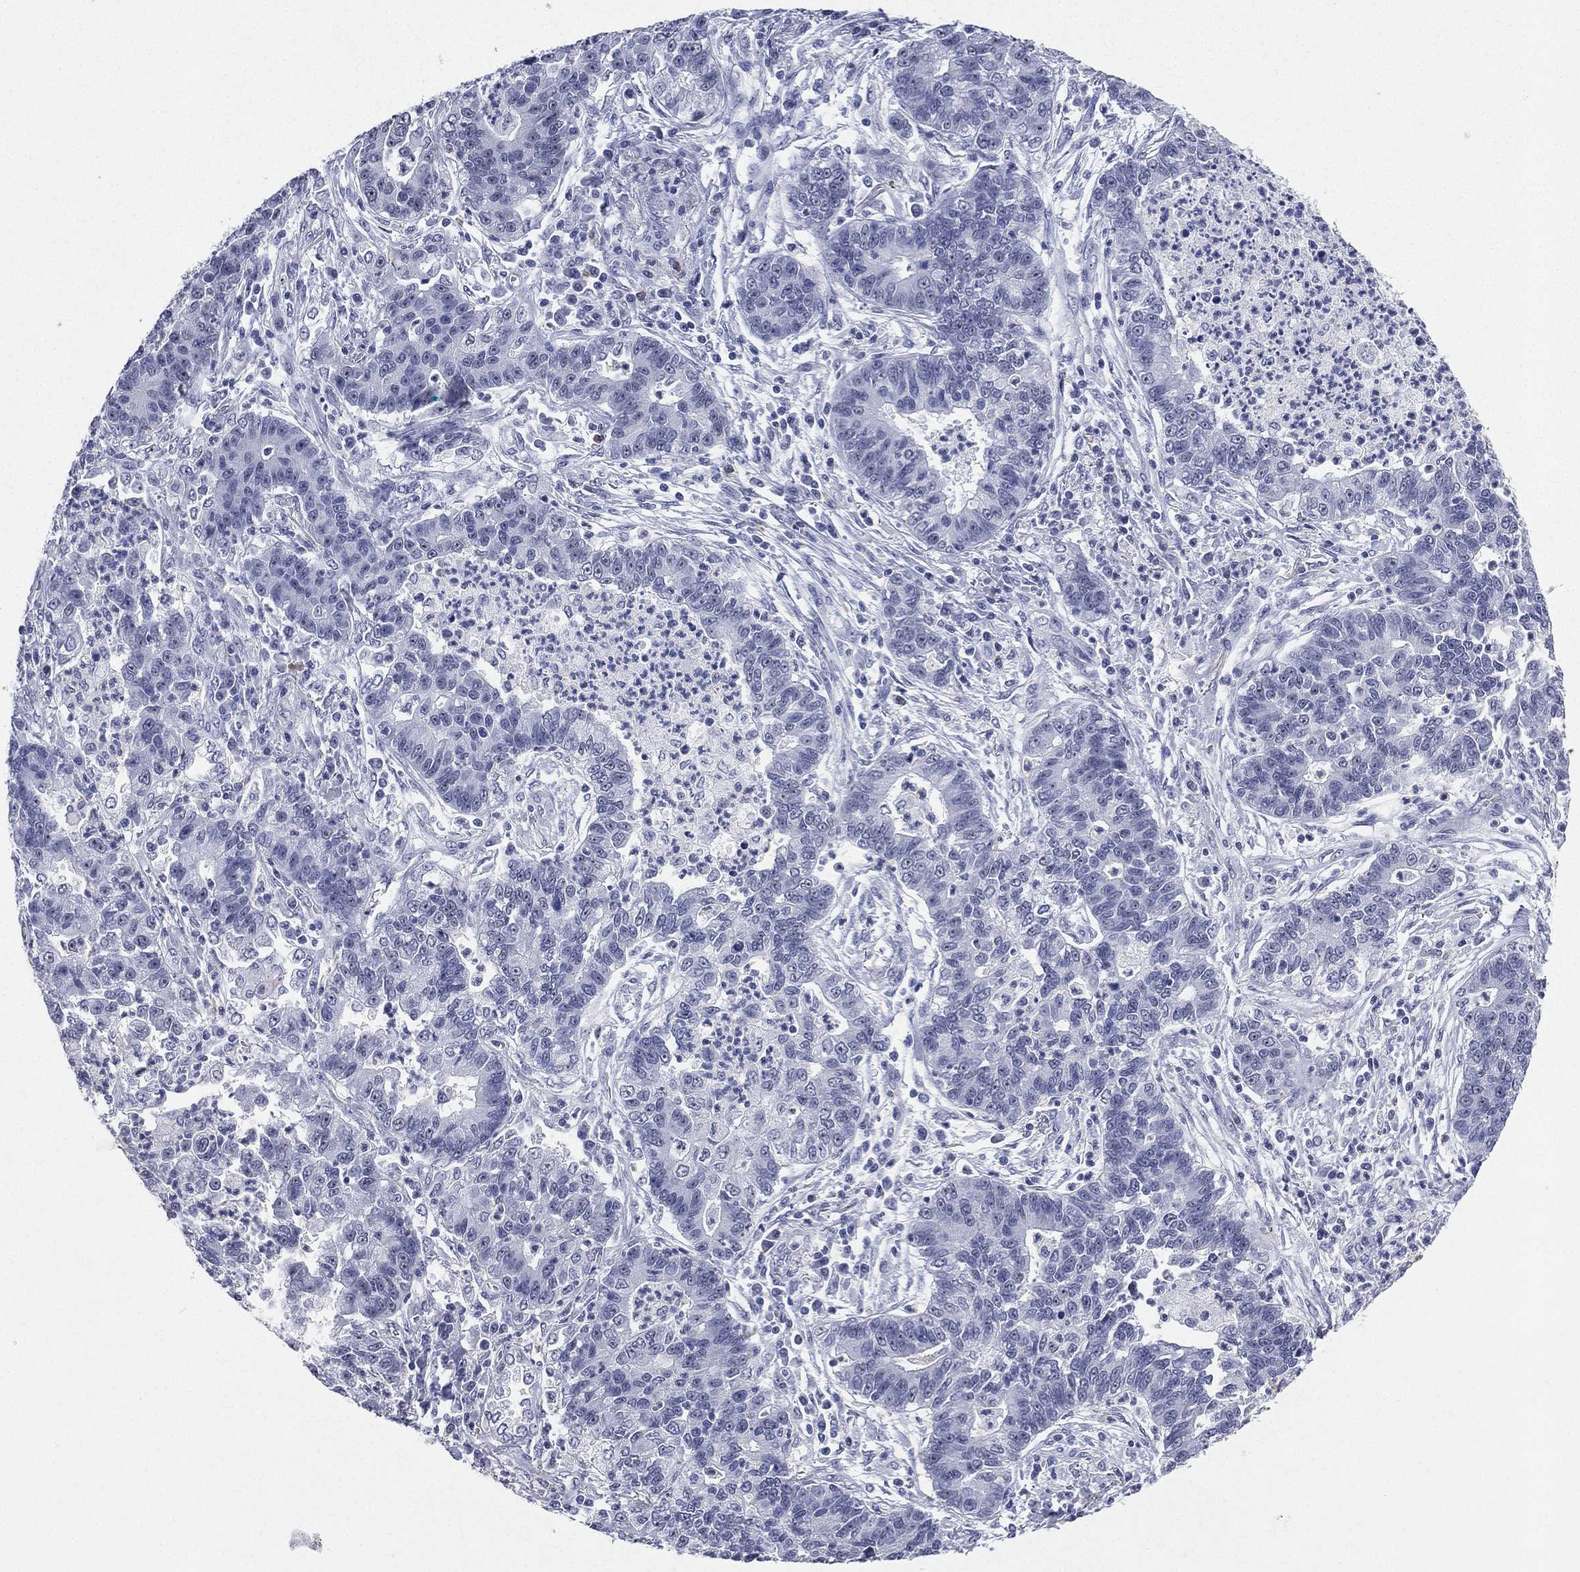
{"staining": {"intensity": "negative", "quantity": "none", "location": "none"}, "tissue": "lung cancer", "cell_type": "Tumor cells", "image_type": "cancer", "snomed": [{"axis": "morphology", "description": "Adenocarcinoma, NOS"}, {"axis": "topography", "description": "Lung"}], "caption": "Immunohistochemistry (IHC) of human lung cancer (adenocarcinoma) shows no staining in tumor cells.", "gene": "CD22", "patient": {"sex": "female", "age": 57}}